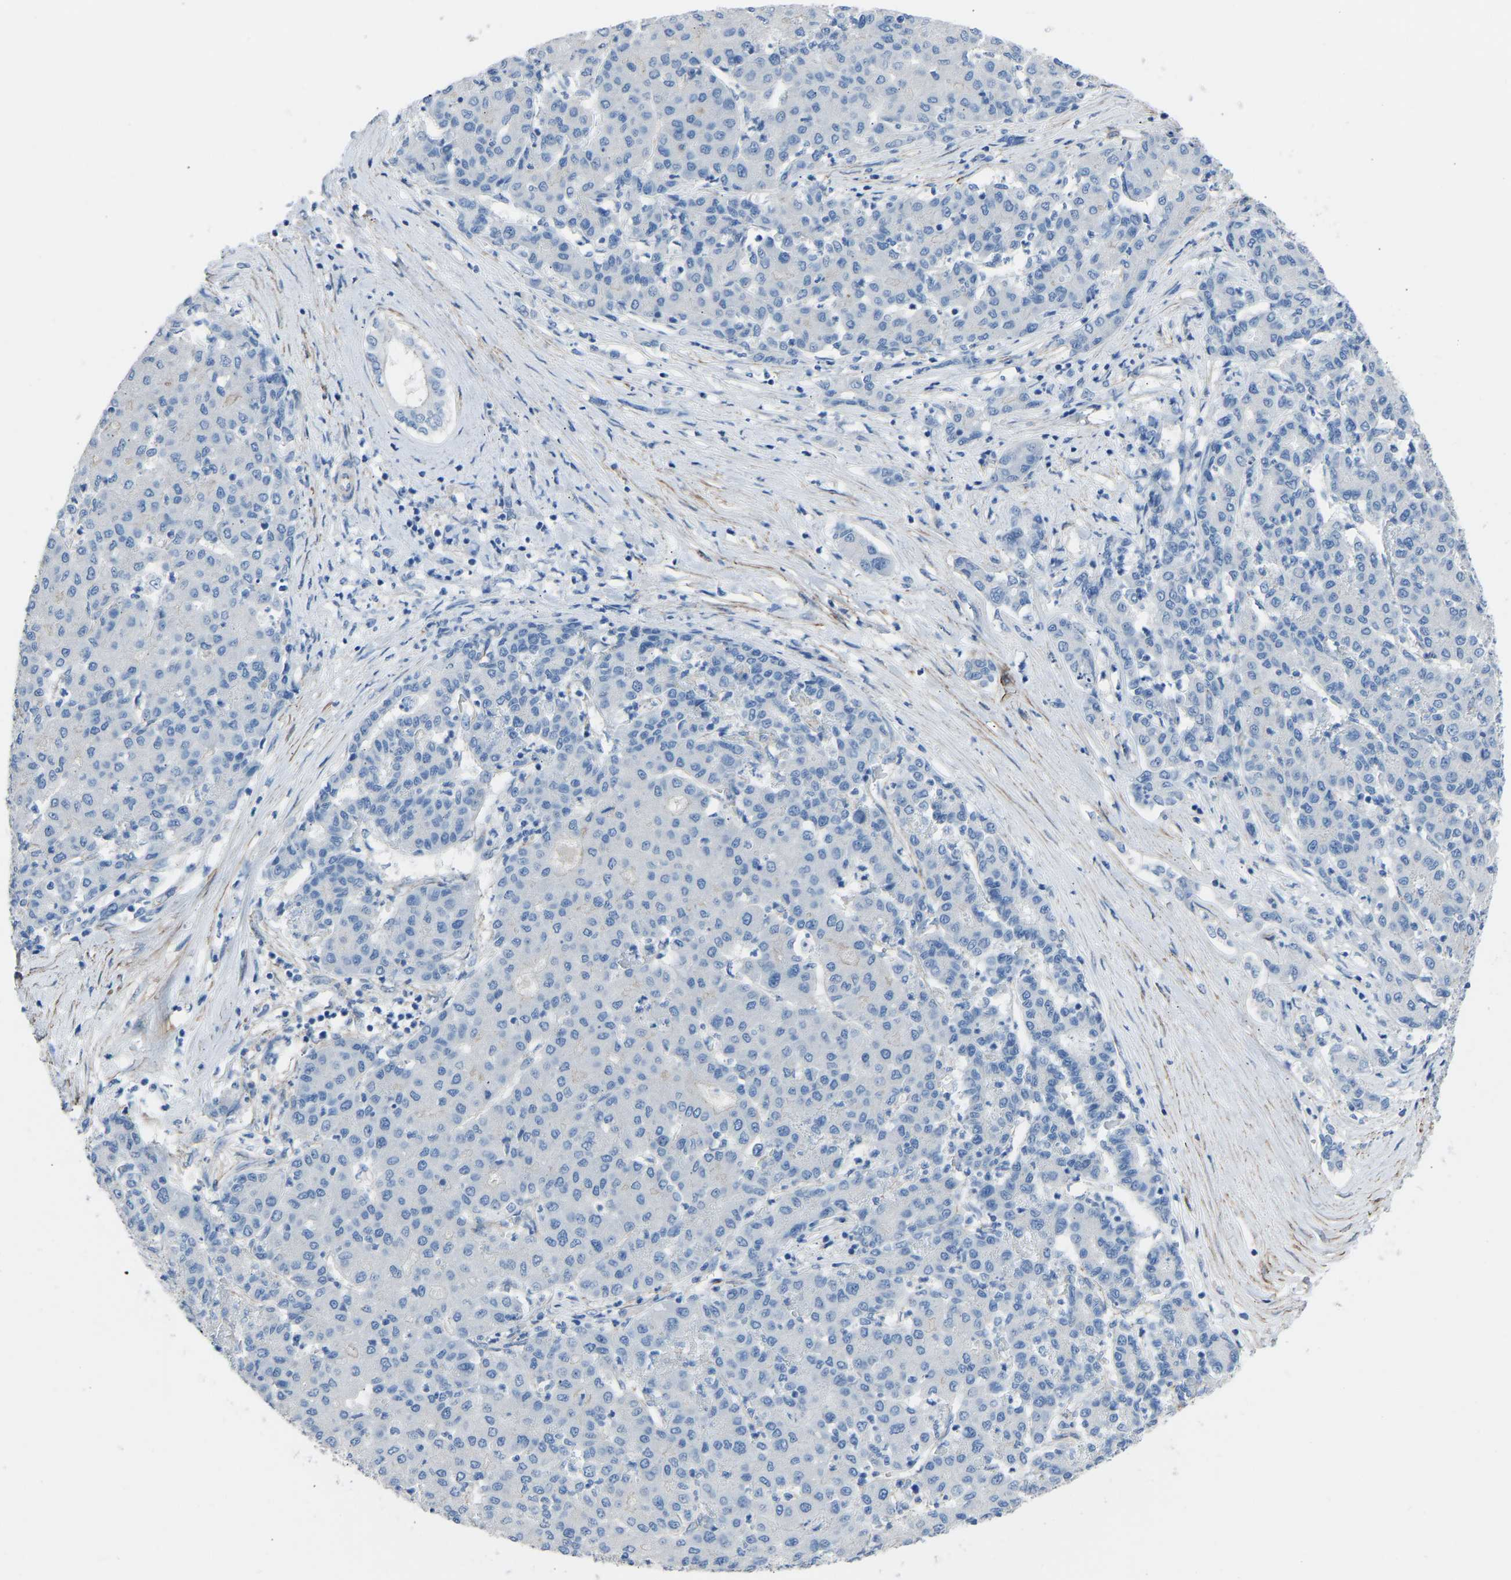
{"staining": {"intensity": "negative", "quantity": "none", "location": "none"}, "tissue": "liver cancer", "cell_type": "Tumor cells", "image_type": "cancer", "snomed": [{"axis": "morphology", "description": "Carcinoma, Hepatocellular, NOS"}, {"axis": "topography", "description": "Liver"}], "caption": "Immunohistochemistry (IHC) photomicrograph of liver cancer (hepatocellular carcinoma) stained for a protein (brown), which demonstrates no expression in tumor cells. (DAB immunohistochemistry (IHC) with hematoxylin counter stain).", "gene": "MYH10", "patient": {"sex": "male", "age": 65}}